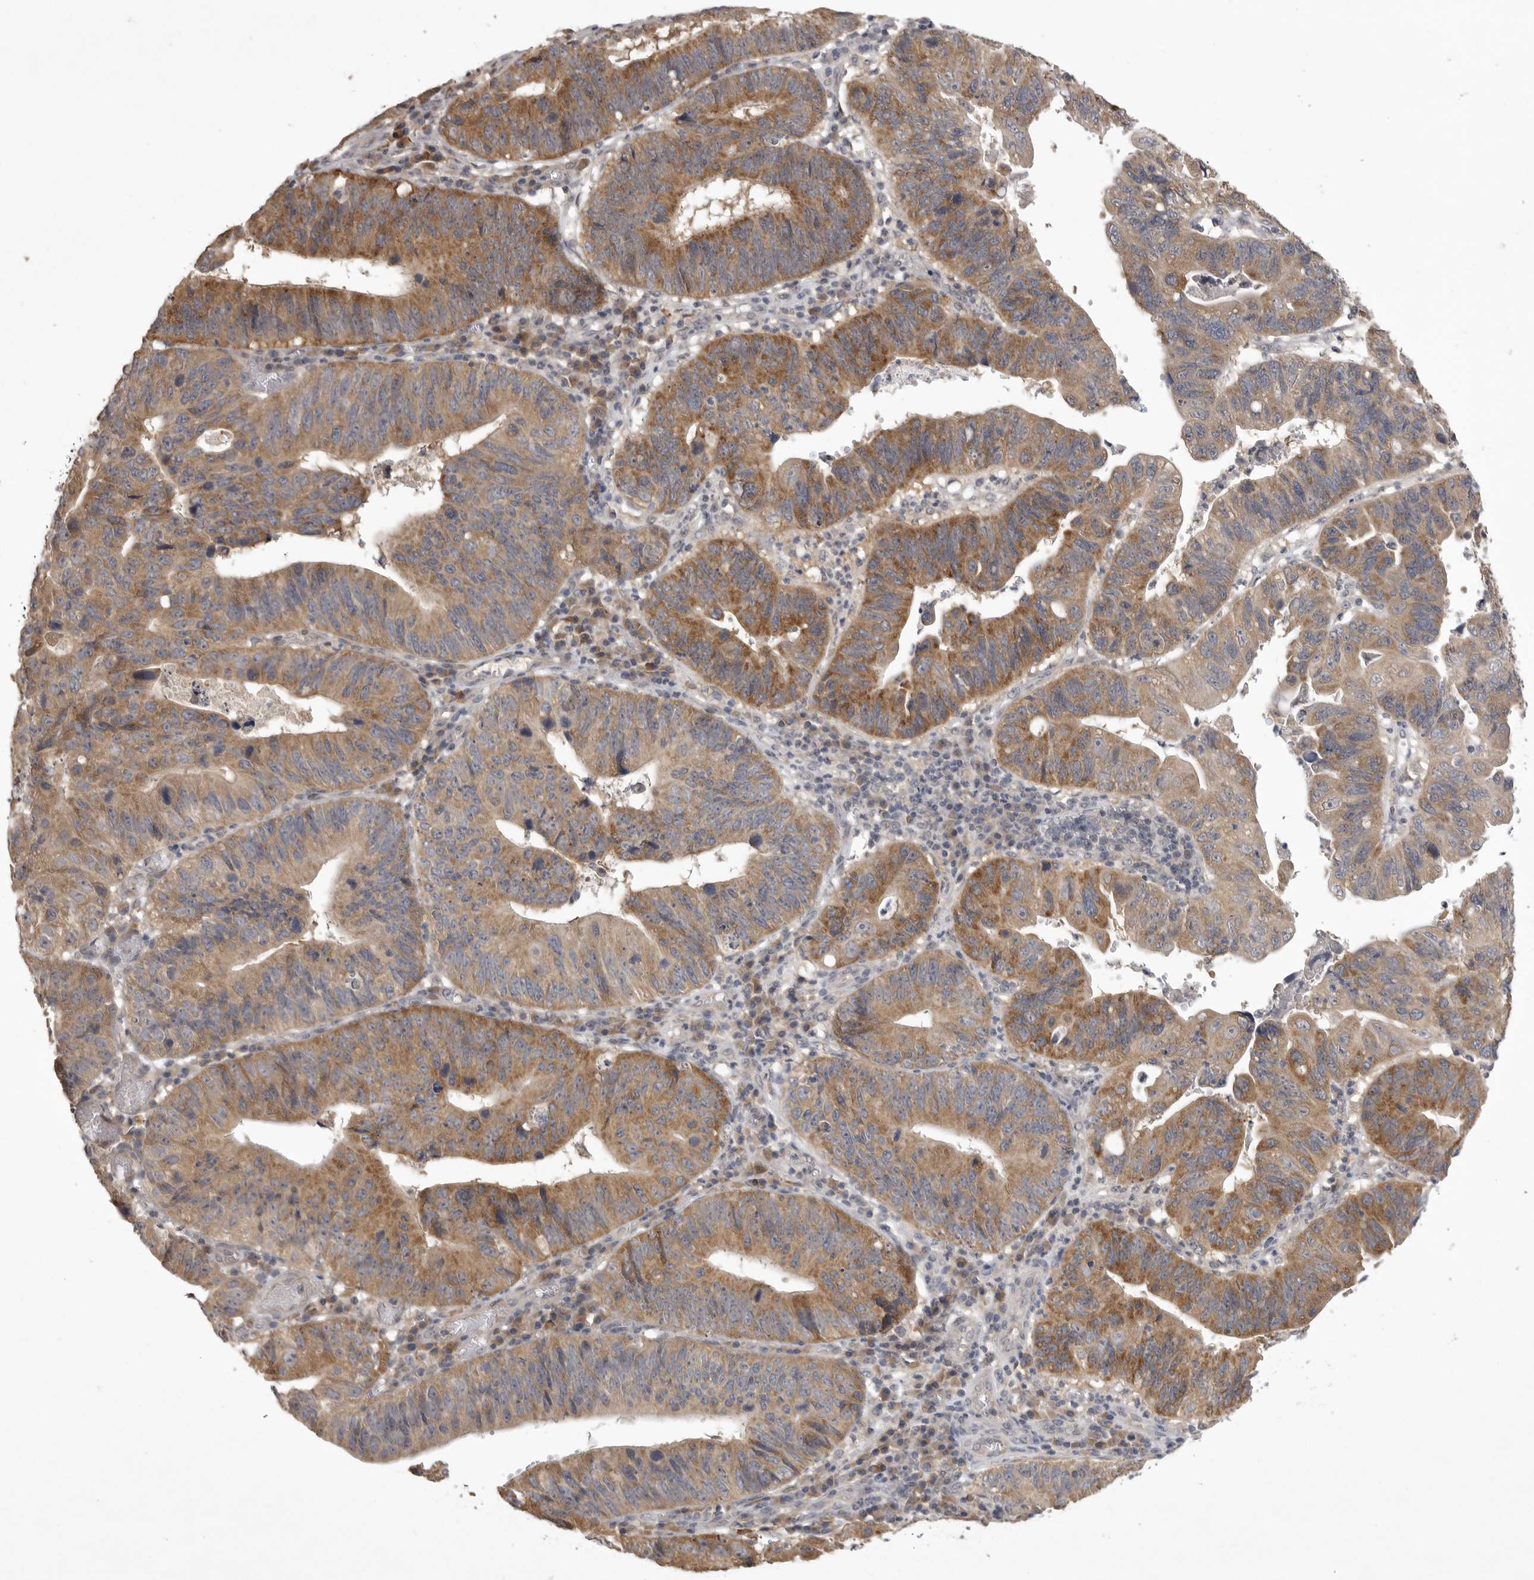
{"staining": {"intensity": "moderate", "quantity": ">75%", "location": "cytoplasmic/membranous"}, "tissue": "stomach cancer", "cell_type": "Tumor cells", "image_type": "cancer", "snomed": [{"axis": "morphology", "description": "Adenocarcinoma, NOS"}, {"axis": "topography", "description": "Stomach"}], "caption": "Stomach cancer tissue exhibits moderate cytoplasmic/membranous expression in approximately >75% of tumor cells", "gene": "ZNF114", "patient": {"sex": "male", "age": 59}}